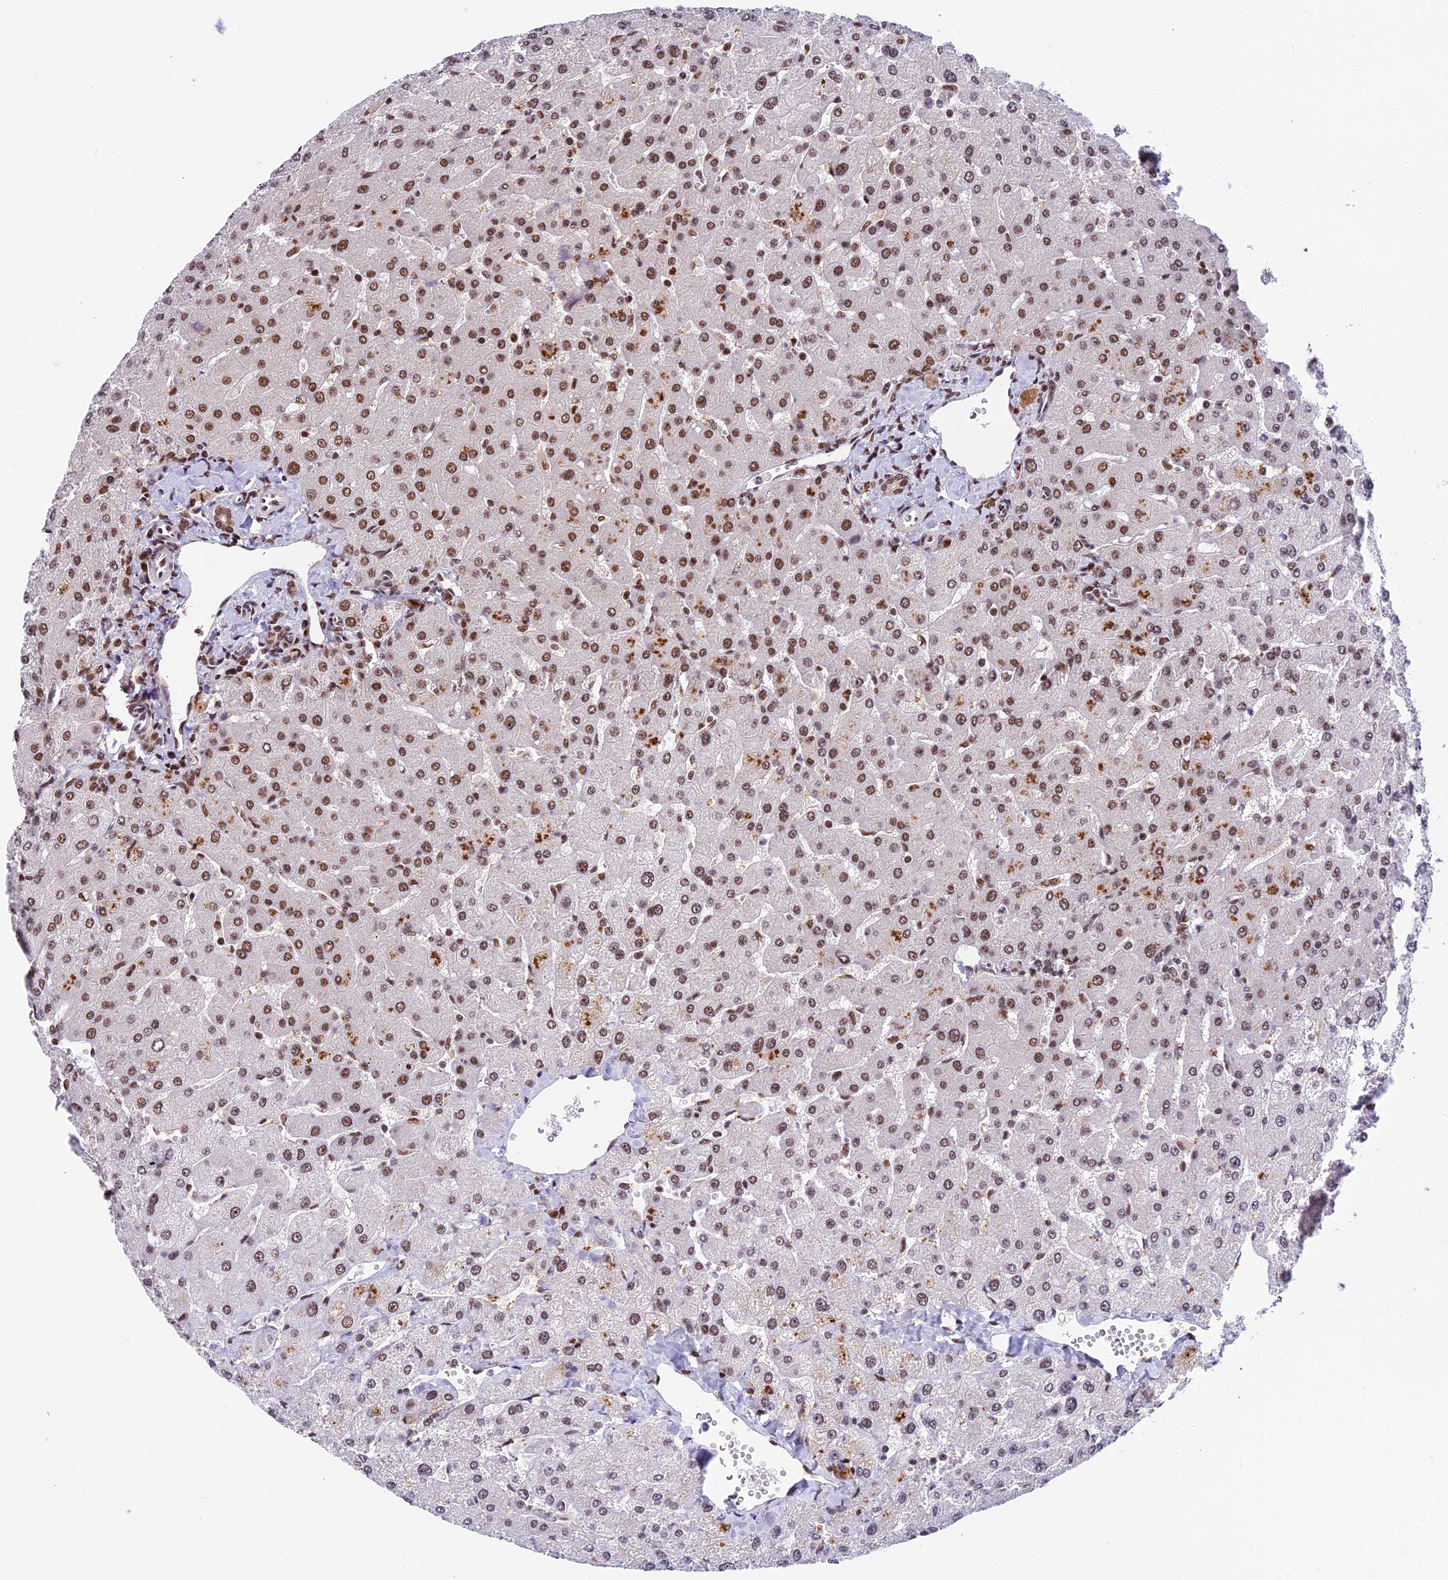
{"staining": {"intensity": "moderate", "quantity": ">75%", "location": "nuclear"}, "tissue": "liver", "cell_type": "Cholangiocytes", "image_type": "normal", "snomed": [{"axis": "morphology", "description": "Normal tissue, NOS"}, {"axis": "topography", "description": "Liver"}], "caption": "Immunohistochemistry staining of normal liver, which exhibits medium levels of moderate nuclear positivity in approximately >75% of cholangiocytes indicating moderate nuclear protein expression. The staining was performed using DAB (3,3'-diaminobenzidine) (brown) for protein detection and nuclei were counterstained in hematoxylin (blue).", "gene": "RAMACL", "patient": {"sex": "male", "age": 55}}